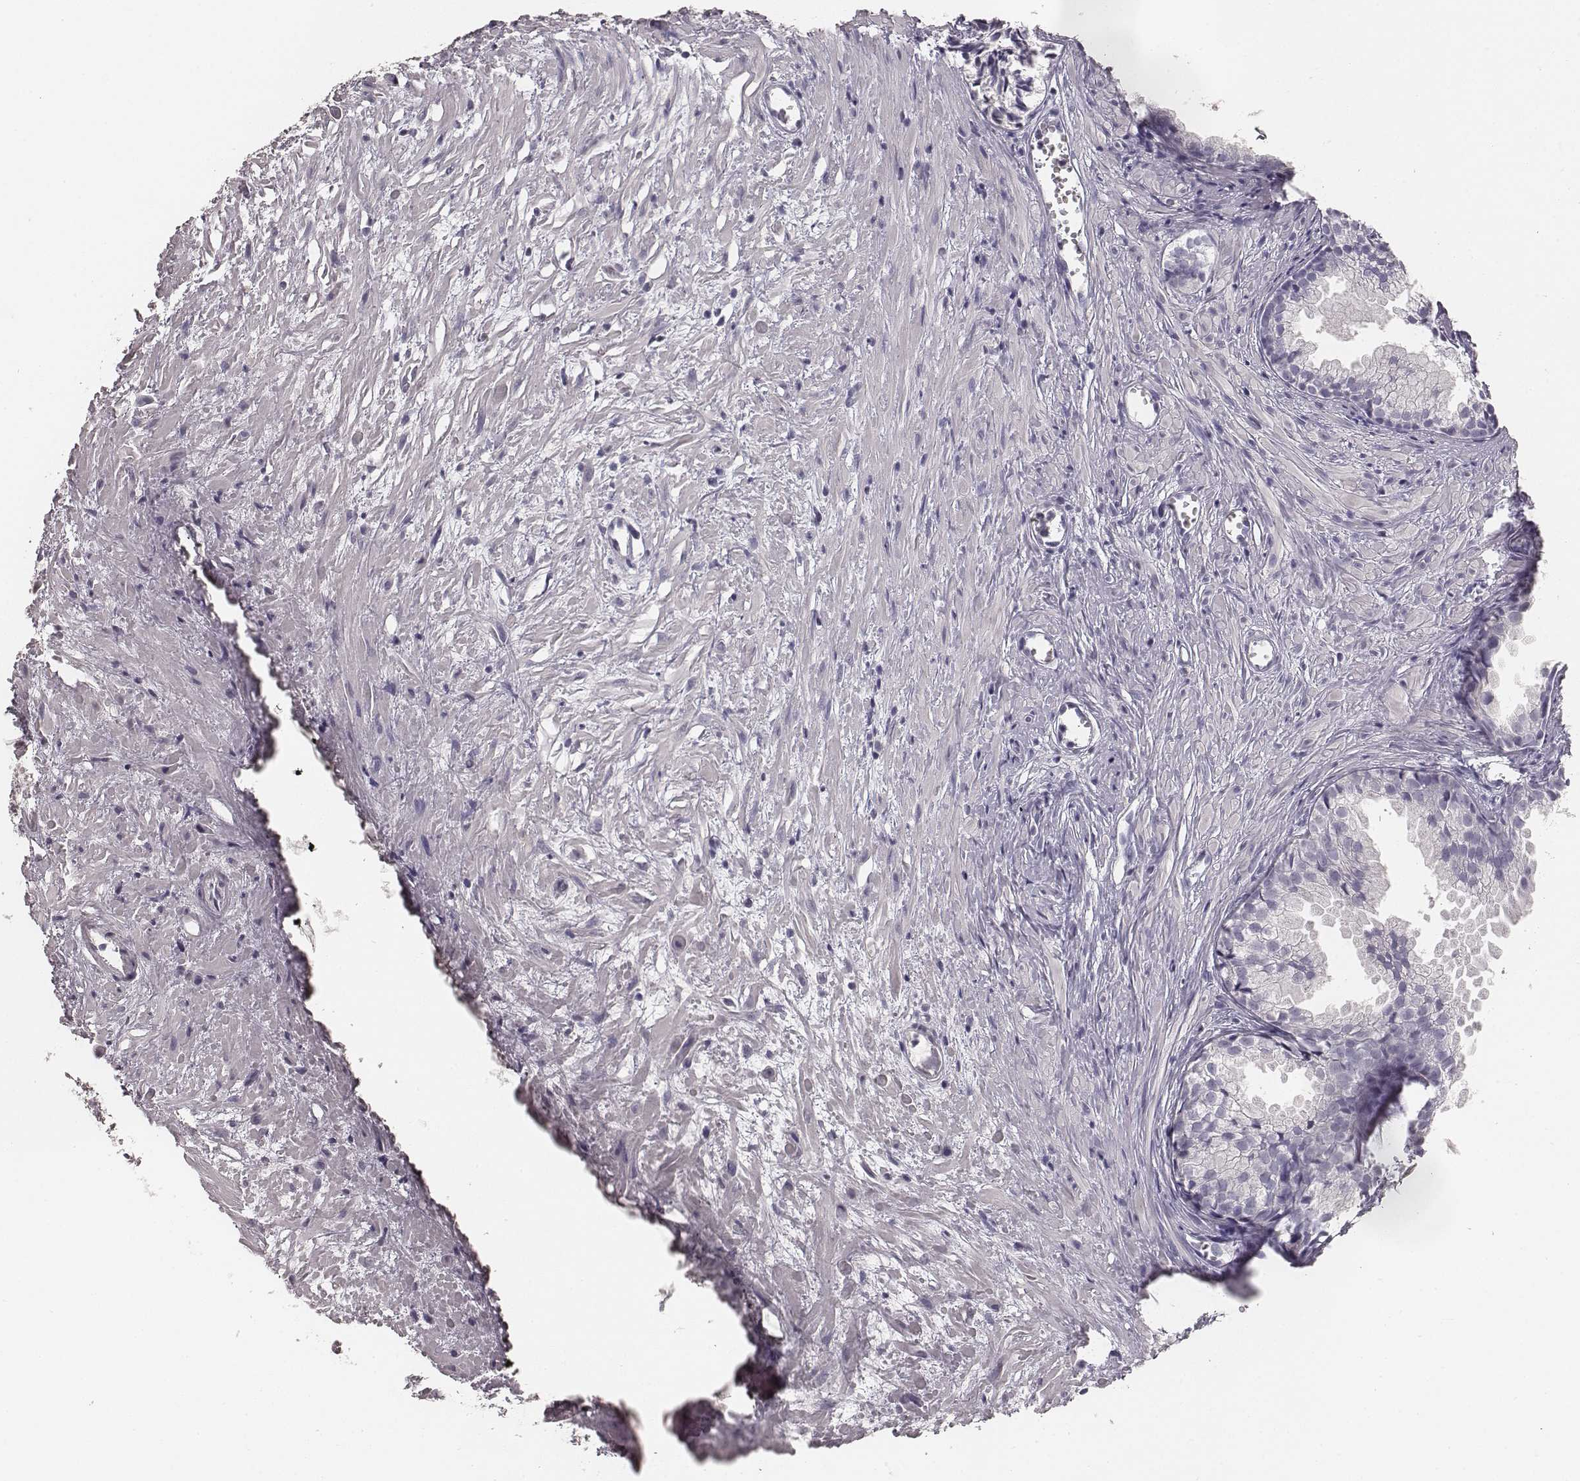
{"staining": {"intensity": "negative", "quantity": "none", "location": "none"}, "tissue": "prostate cancer", "cell_type": "Tumor cells", "image_type": "cancer", "snomed": [{"axis": "morphology", "description": "Adenocarcinoma, High grade"}, {"axis": "topography", "description": "Prostate"}], "caption": "The histopathology image demonstrates no staining of tumor cells in prostate cancer (adenocarcinoma (high-grade)).", "gene": "MYH6", "patient": {"sex": "male", "age": 79}}